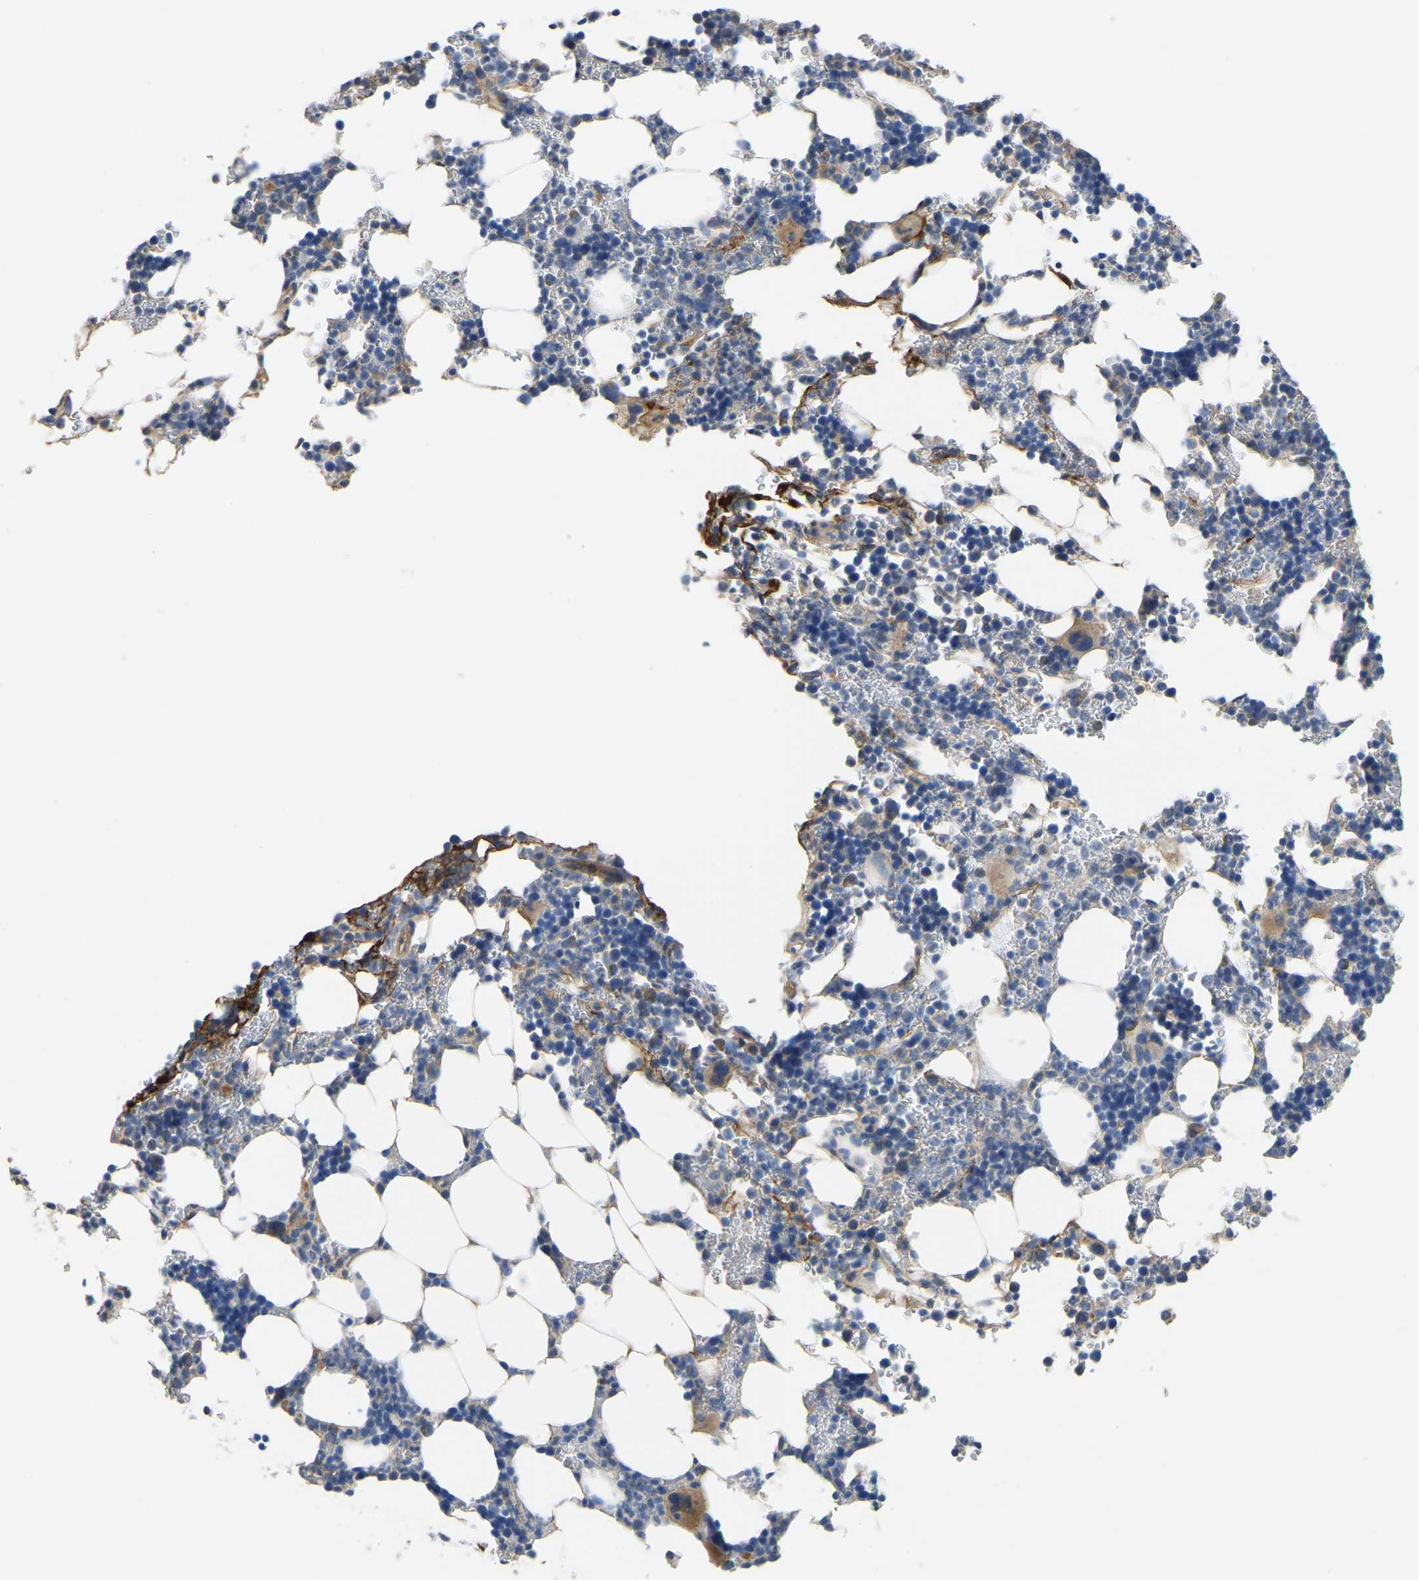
{"staining": {"intensity": "moderate", "quantity": "<25%", "location": "cytoplasmic/membranous"}, "tissue": "bone marrow", "cell_type": "Hematopoietic cells", "image_type": "normal", "snomed": [{"axis": "morphology", "description": "Normal tissue, NOS"}, {"axis": "topography", "description": "Bone marrow"}], "caption": "Immunohistochemical staining of normal bone marrow demonstrates low levels of moderate cytoplasmic/membranous positivity in approximately <25% of hematopoietic cells. Nuclei are stained in blue.", "gene": "HIGD2B", "patient": {"sex": "female", "age": 81}}